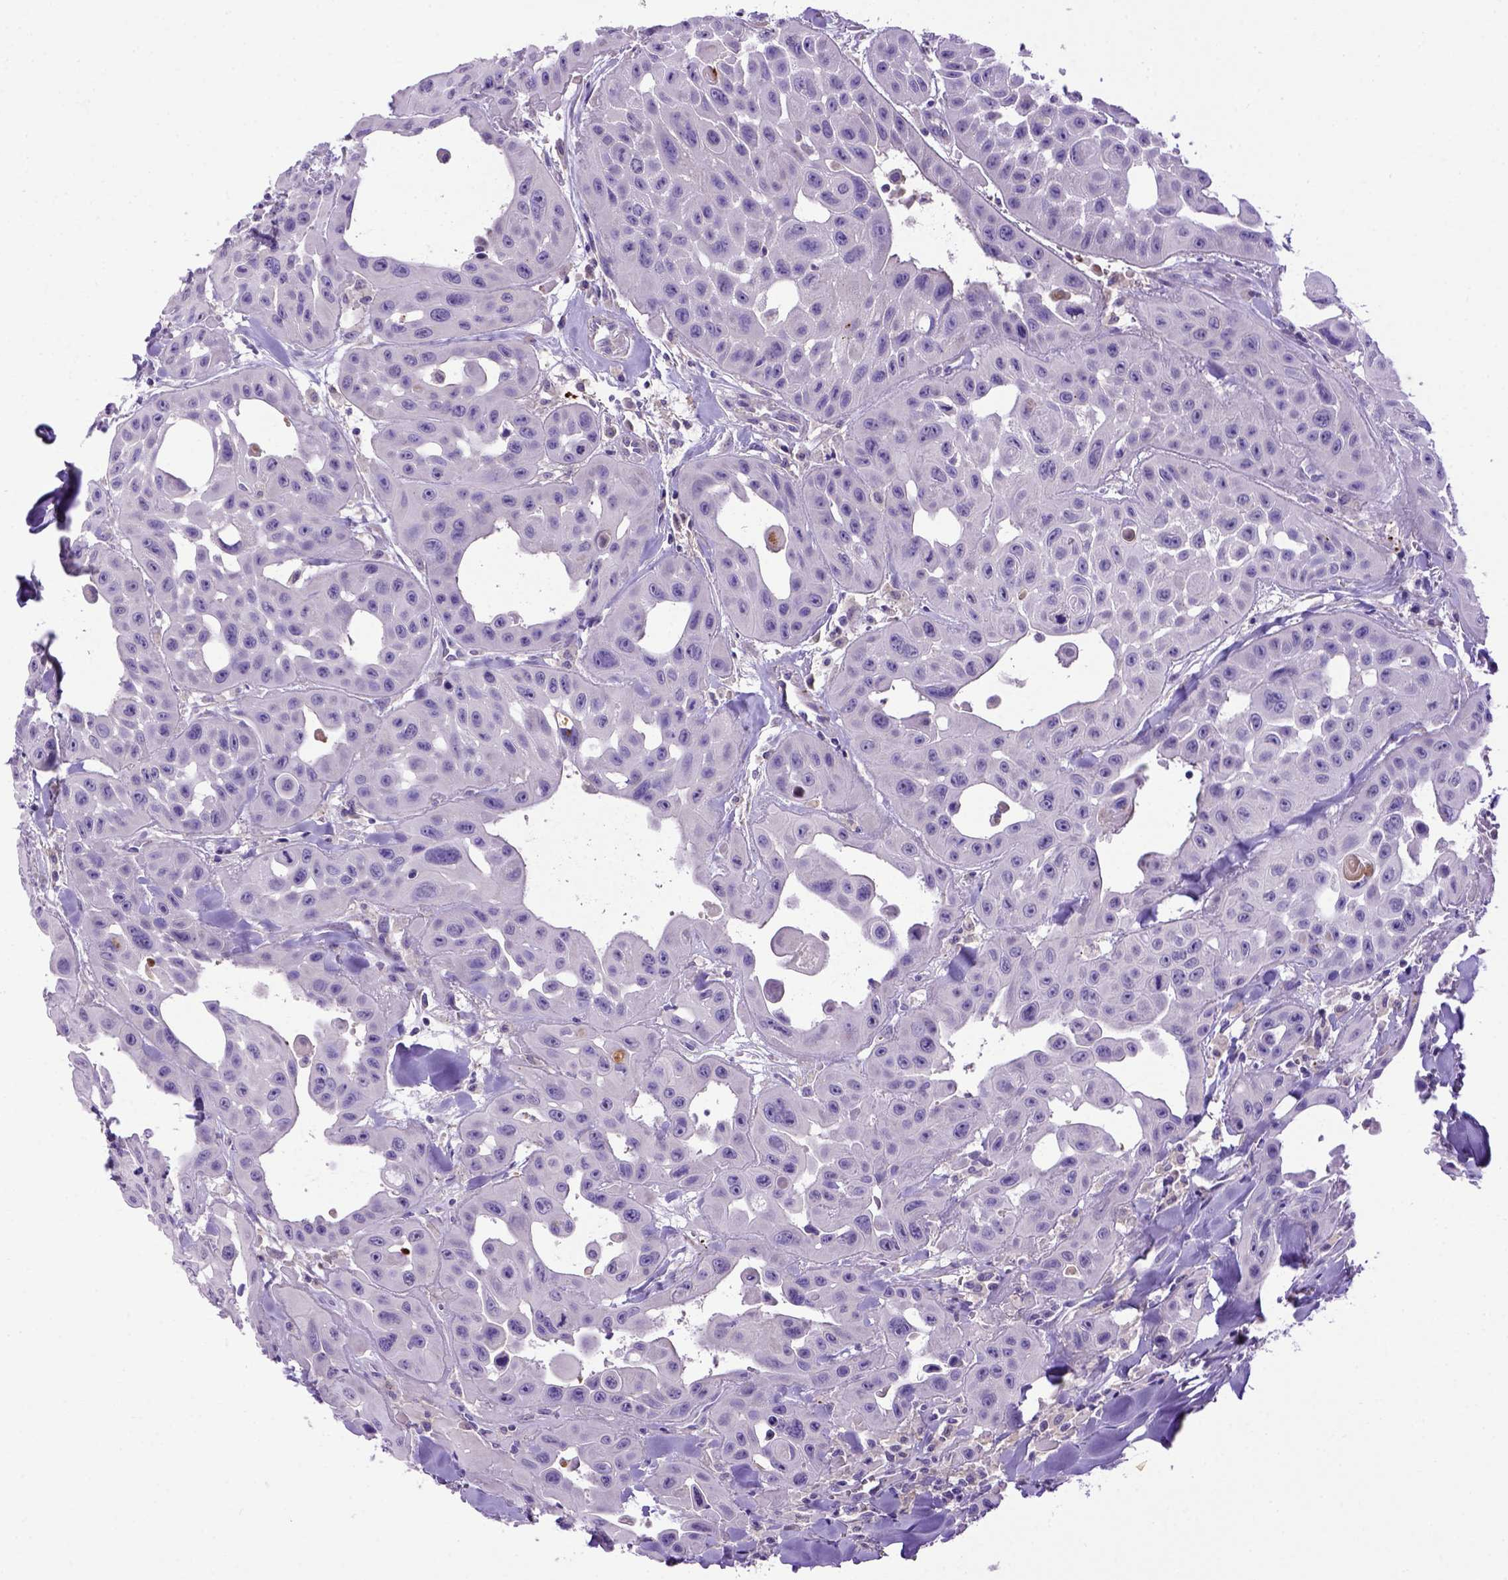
{"staining": {"intensity": "negative", "quantity": "none", "location": "none"}, "tissue": "head and neck cancer", "cell_type": "Tumor cells", "image_type": "cancer", "snomed": [{"axis": "morphology", "description": "Adenocarcinoma, NOS"}, {"axis": "topography", "description": "Head-Neck"}], "caption": "Tumor cells are negative for protein expression in human head and neck cancer (adenocarcinoma).", "gene": "ADAM12", "patient": {"sex": "male", "age": 73}}